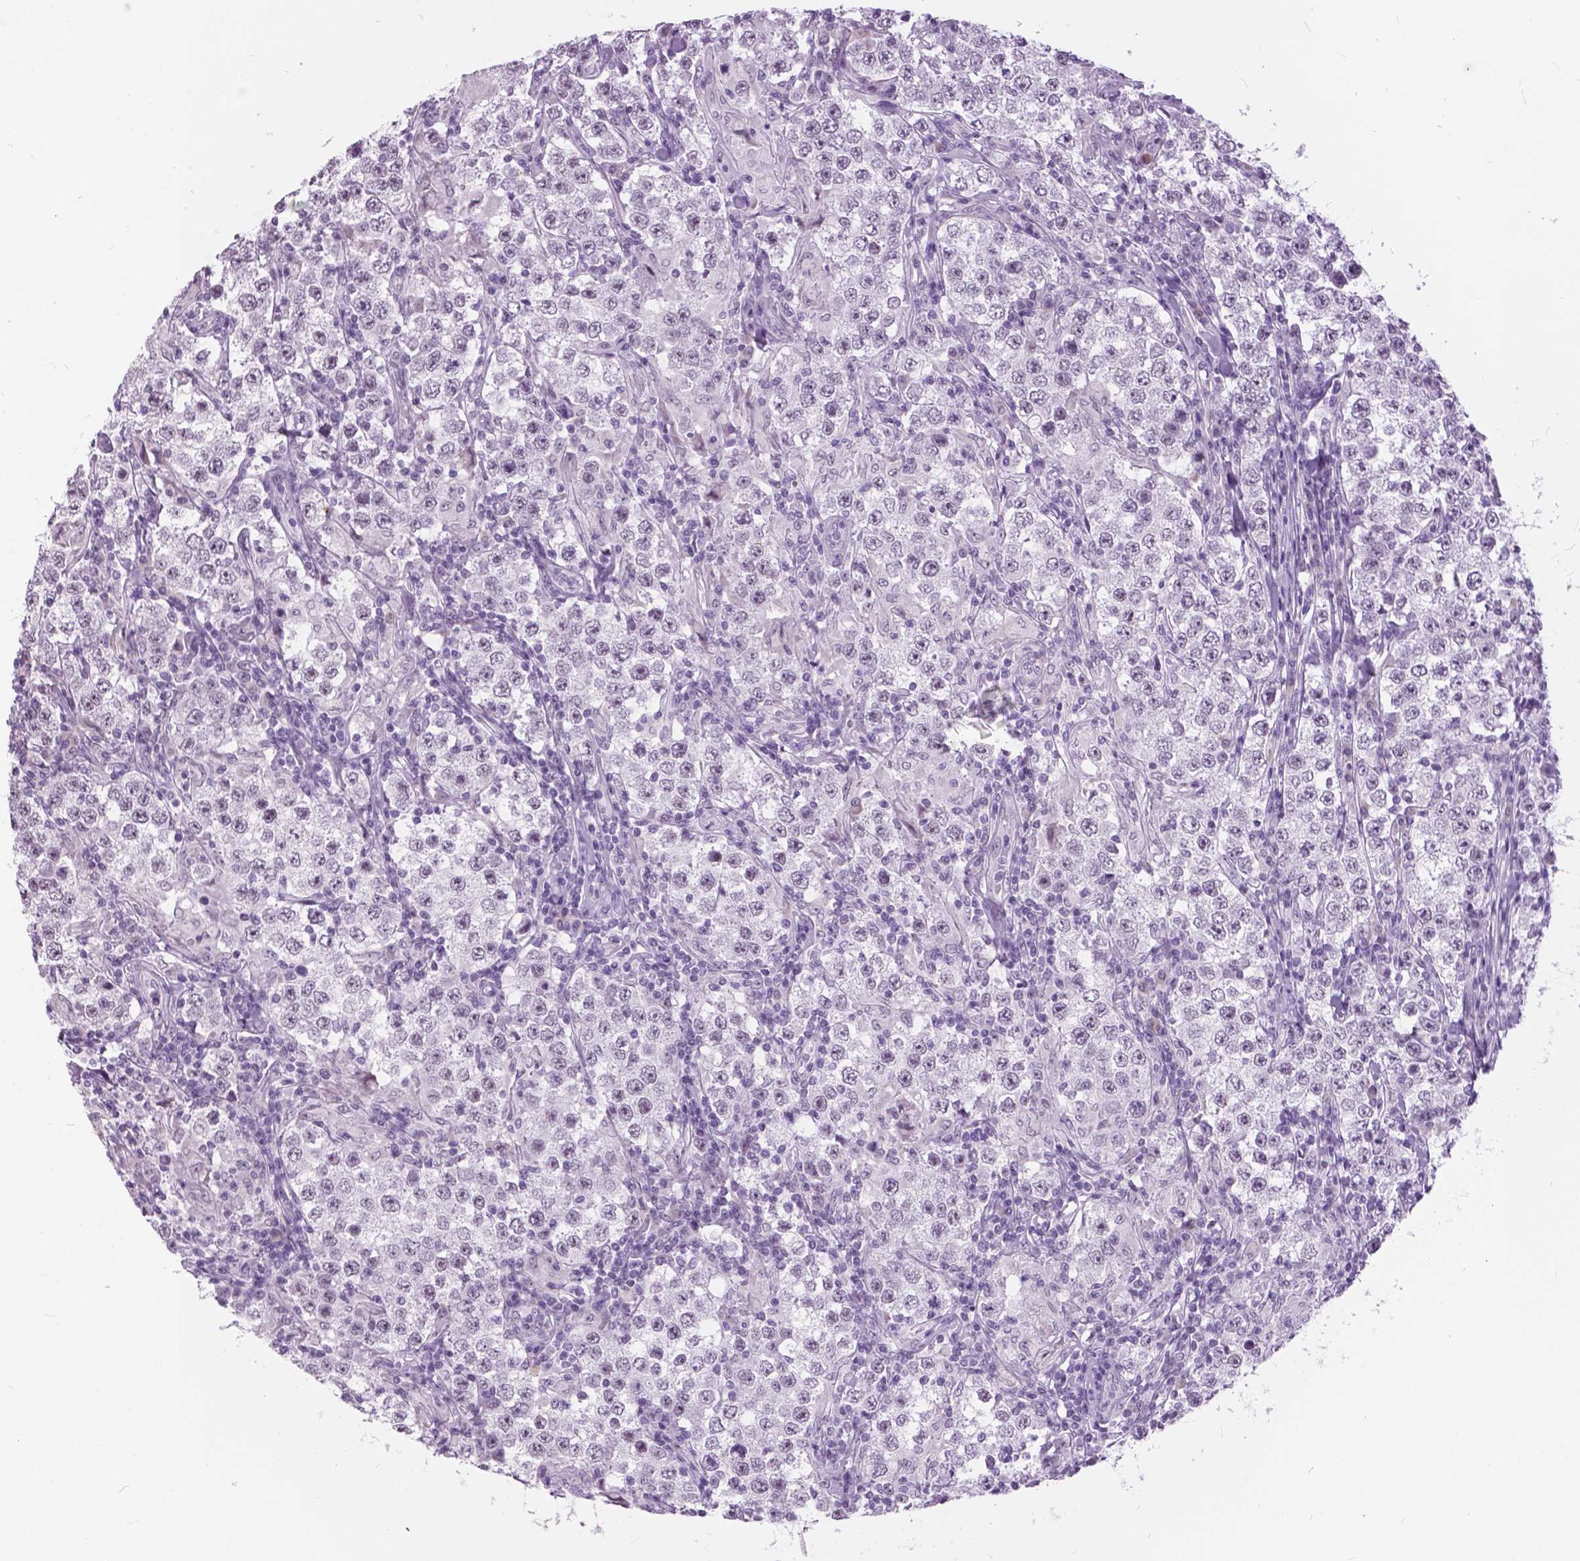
{"staining": {"intensity": "negative", "quantity": "none", "location": "none"}, "tissue": "testis cancer", "cell_type": "Tumor cells", "image_type": "cancer", "snomed": [{"axis": "morphology", "description": "Seminoma, NOS"}, {"axis": "morphology", "description": "Carcinoma, Embryonal, NOS"}, {"axis": "topography", "description": "Testis"}], "caption": "High magnification brightfield microscopy of embryonal carcinoma (testis) stained with DAB (3,3'-diaminobenzidine) (brown) and counterstained with hematoxylin (blue): tumor cells show no significant expression.", "gene": "MYOM1", "patient": {"sex": "male", "age": 41}}